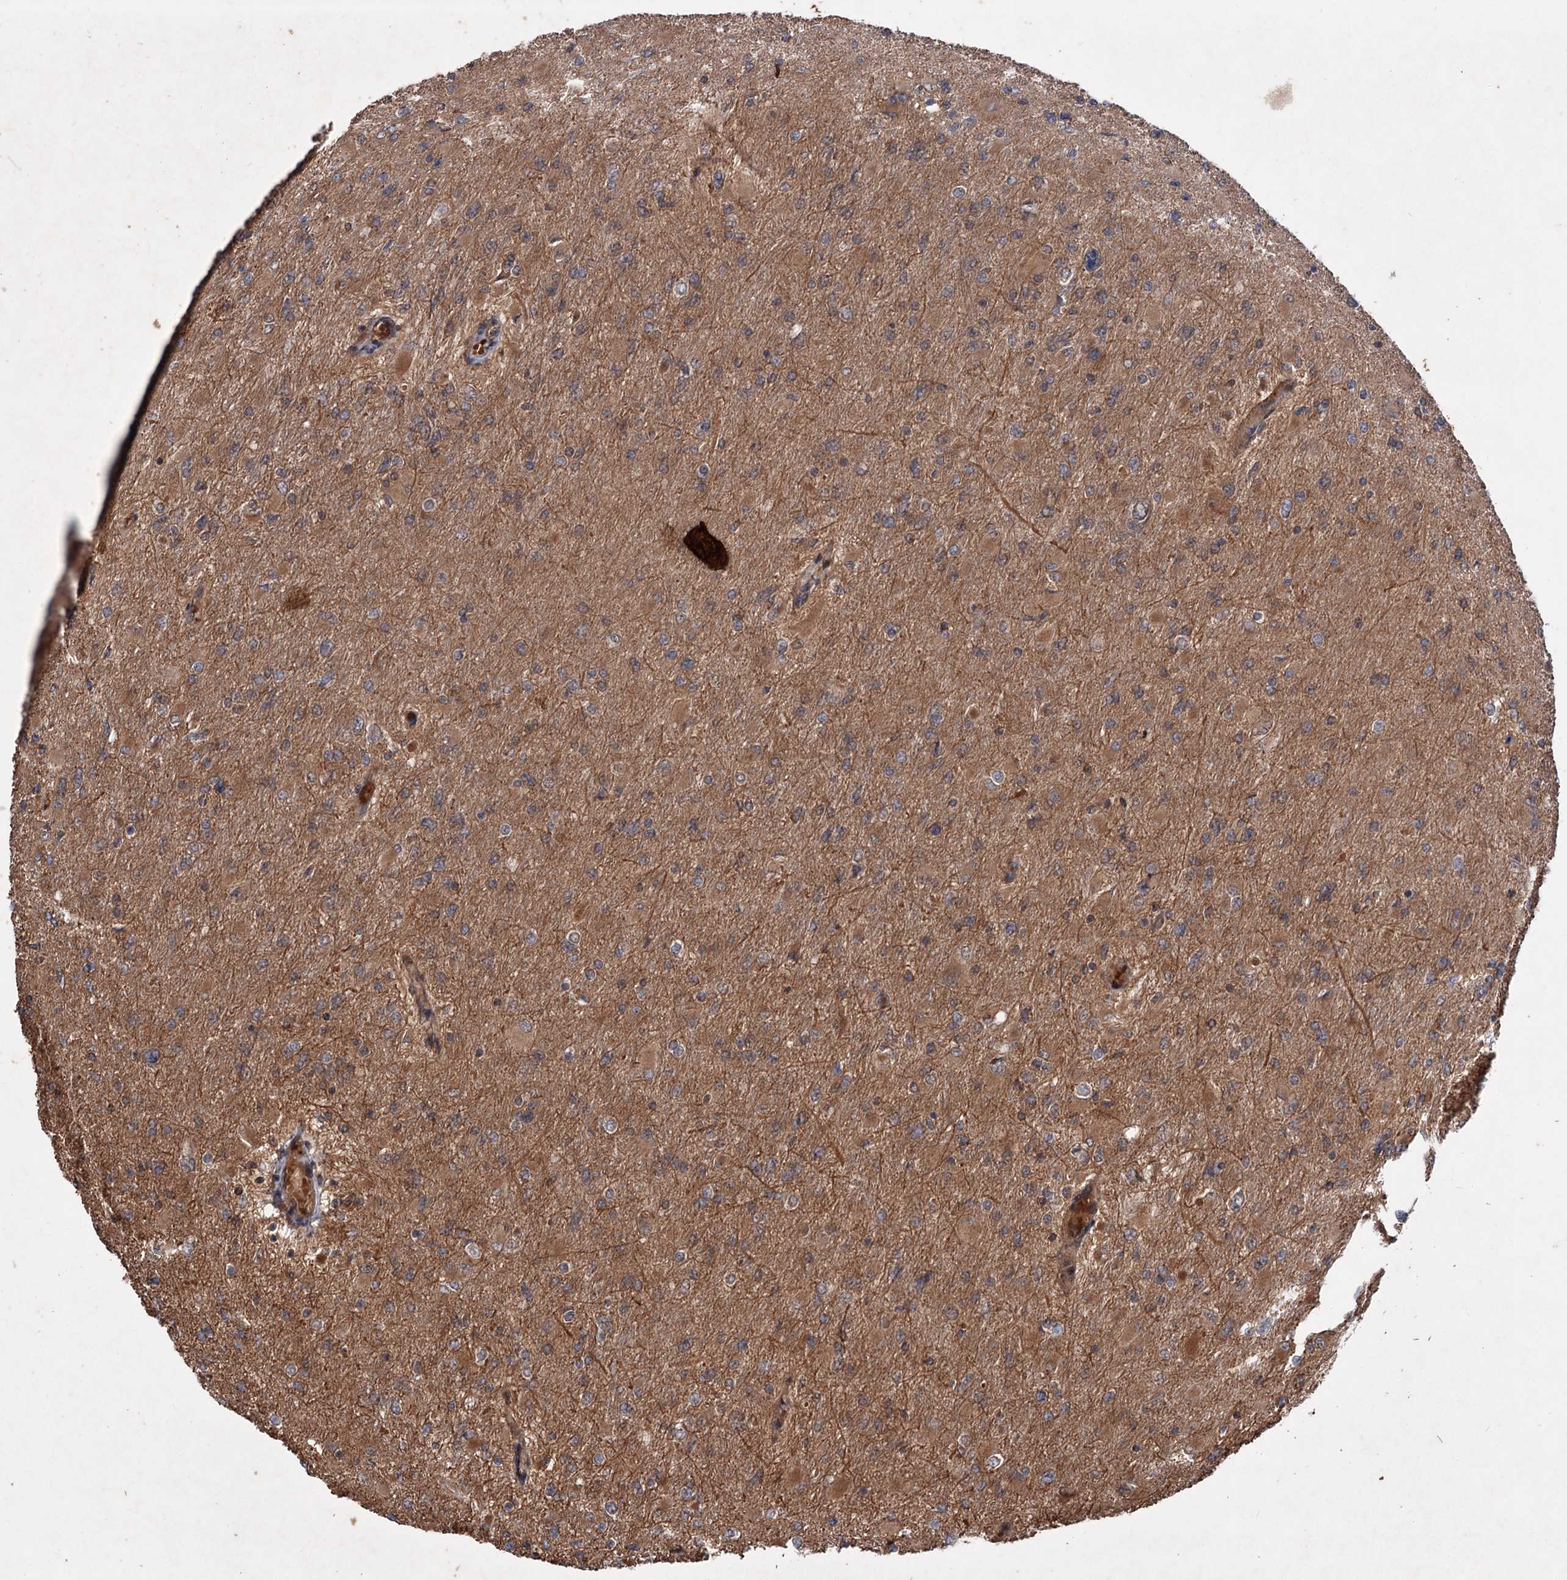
{"staining": {"intensity": "weak", "quantity": "25%-75%", "location": "cytoplasmic/membranous"}, "tissue": "glioma", "cell_type": "Tumor cells", "image_type": "cancer", "snomed": [{"axis": "morphology", "description": "Glioma, malignant, High grade"}, {"axis": "topography", "description": "Cerebral cortex"}], "caption": "Protein expression by immunohistochemistry (IHC) displays weak cytoplasmic/membranous positivity in about 25%-75% of tumor cells in glioma.", "gene": "ADK", "patient": {"sex": "female", "age": 36}}